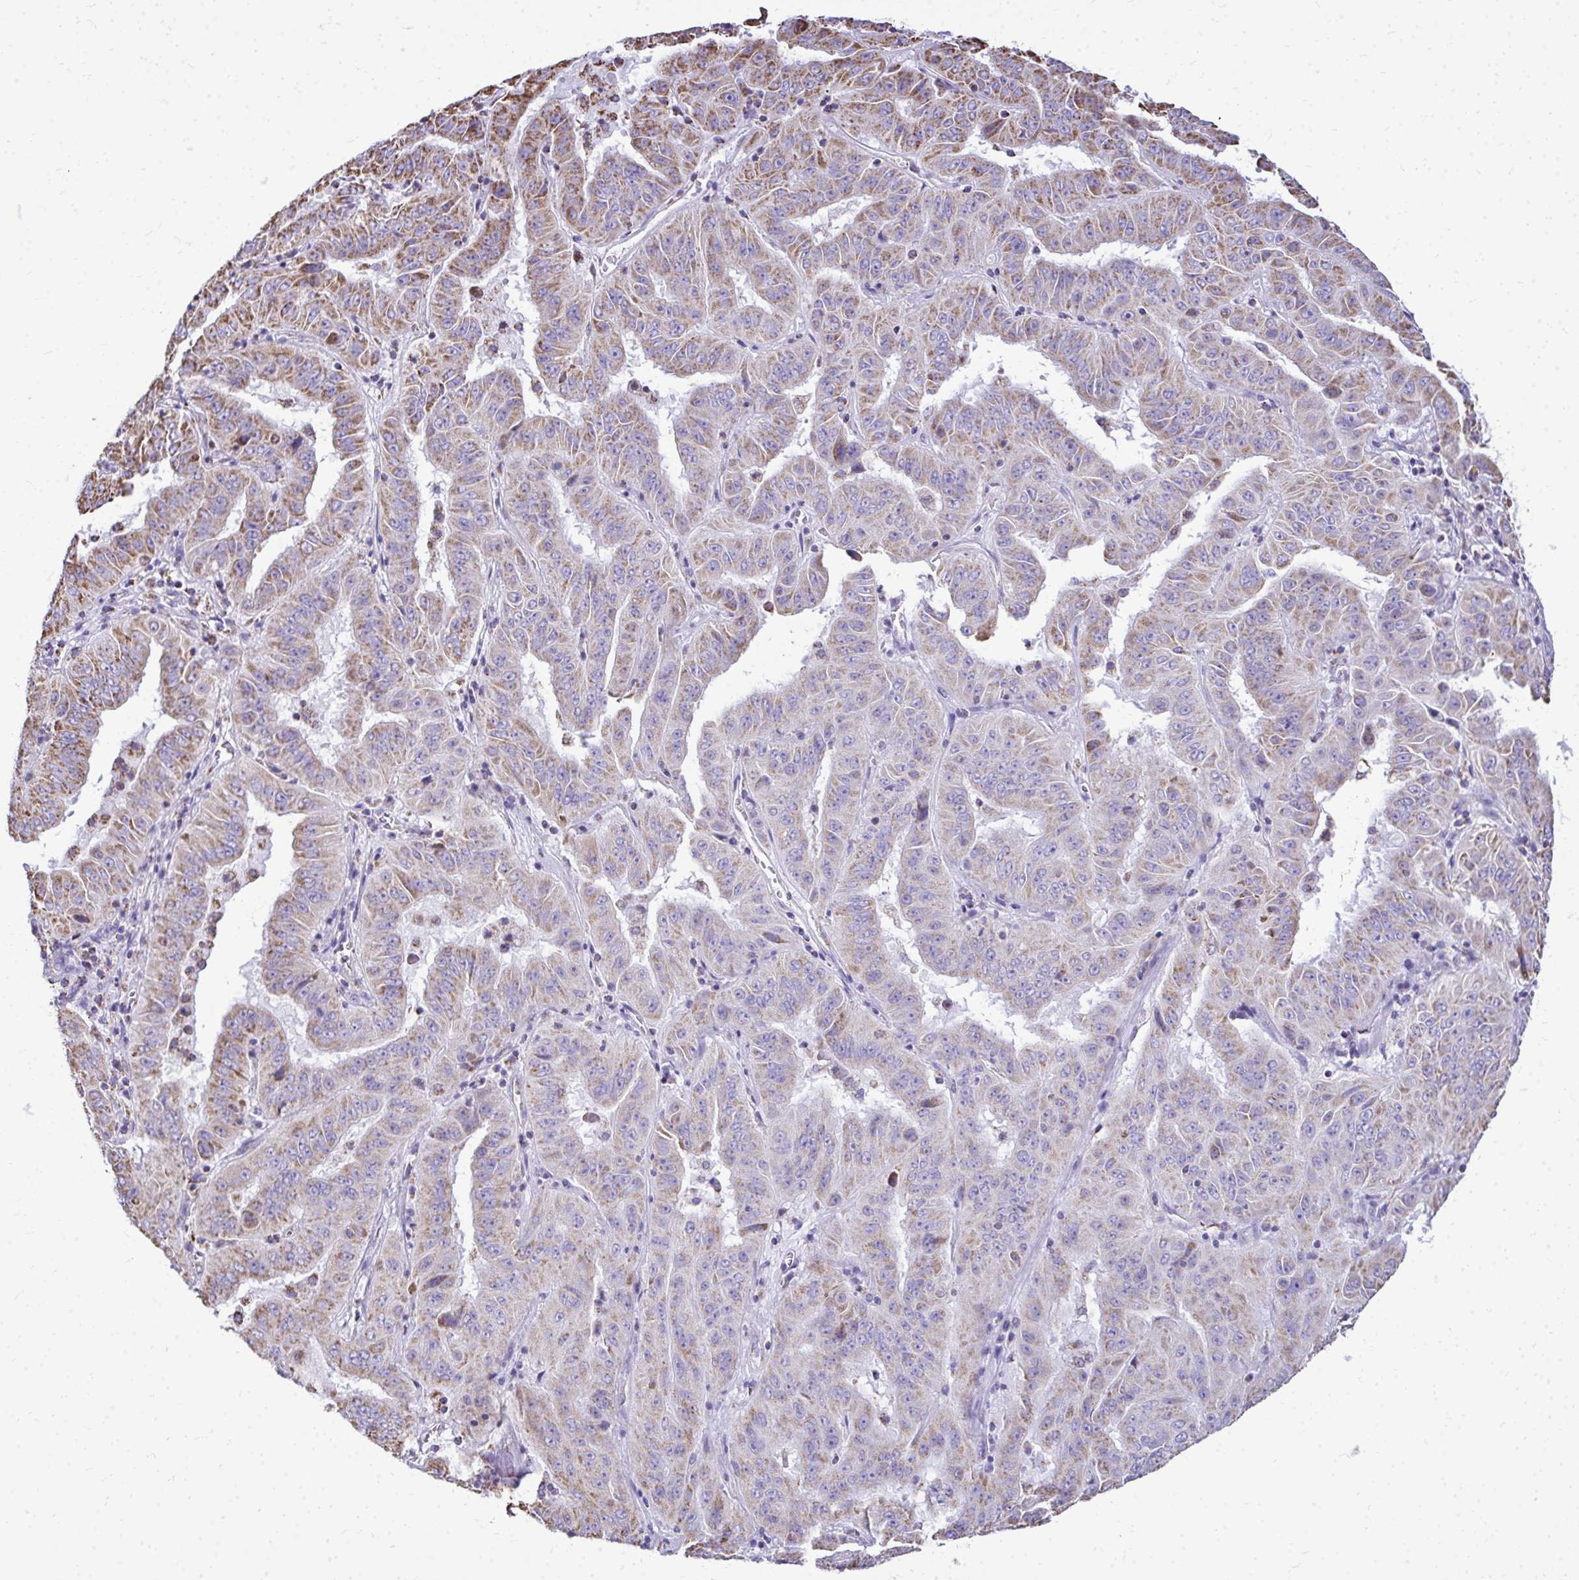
{"staining": {"intensity": "moderate", "quantity": "25%-75%", "location": "cytoplasmic/membranous"}, "tissue": "pancreatic cancer", "cell_type": "Tumor cells", "image_type": "cancer", "snomed": [{"axis": "morphology", "description": "Adenocarcinoma, NOS"}, {"axis": "topography", "description": "Pancreas"}], "caption": "High-magnification brightfield microscopy of pancreatic cancer (adenocarcinoma) stained with DAB (3,3'-diaminobenzidine) (brown) and counterstained with hematoxylin (blue). tumor cells exhibit moderate cytoplasmic/membranous positivity is present in about25%-75% of cells.", "gene": "MPZL2", "patient": {"sex": "male", "age": 63}}